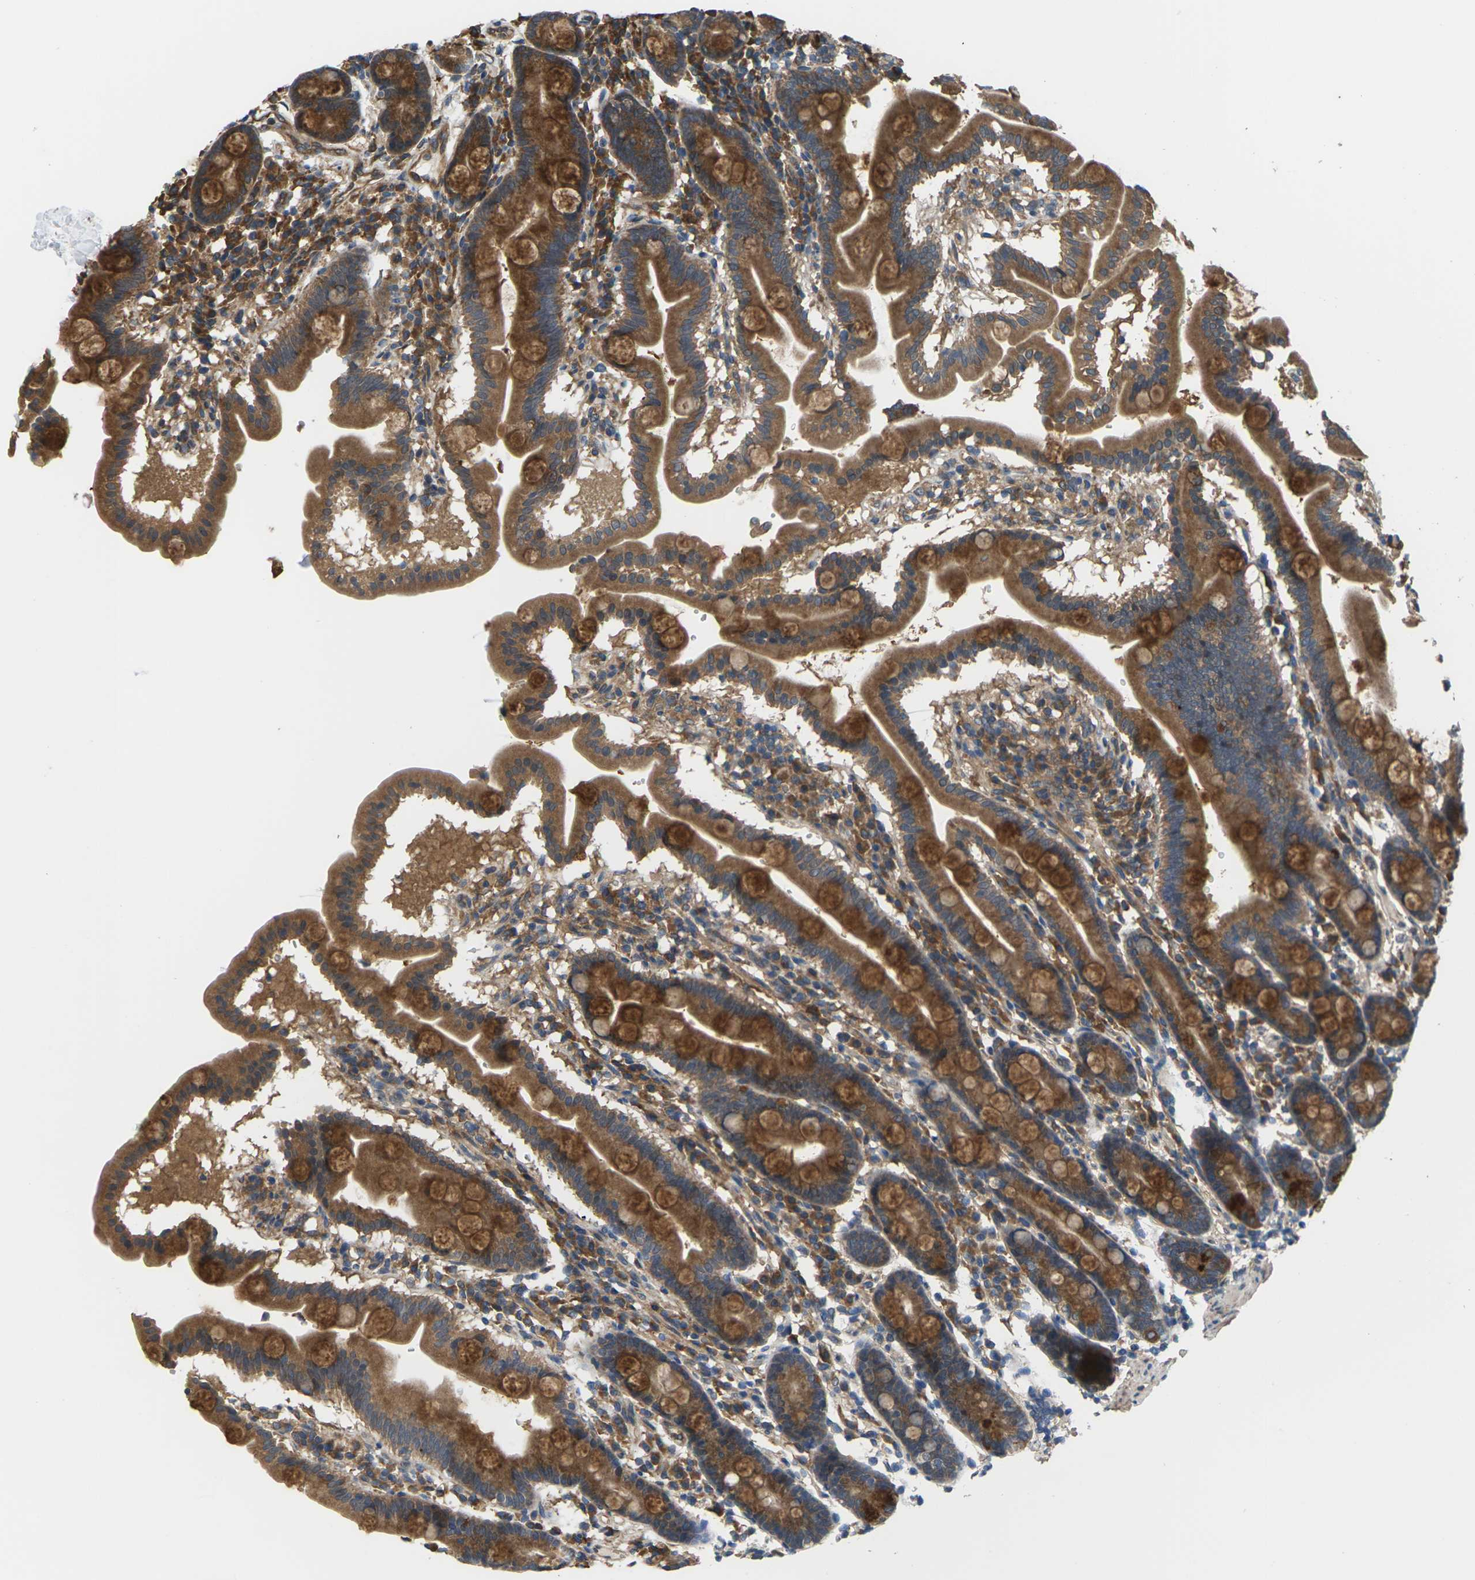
{"staining": {"intensity": "moderate", "quantity": ">75%", "location": "cytoplasmic/membranous"}, "tissue": "duodenum", "cell_type": "Glandular cells", "image_type": "normal", "snomed": [{"axis": "morphology", "description": "Normal tissue, NOS"}, {"axis": "topography", "description": "Duodenum"}], "caption": "Moderate cytoplasmic/membranous positivity is appreciated in about >75% of glandular cells in benign duodenum.", "gene": "NRAS", "patient": {"sex": "male", "age": 50}}